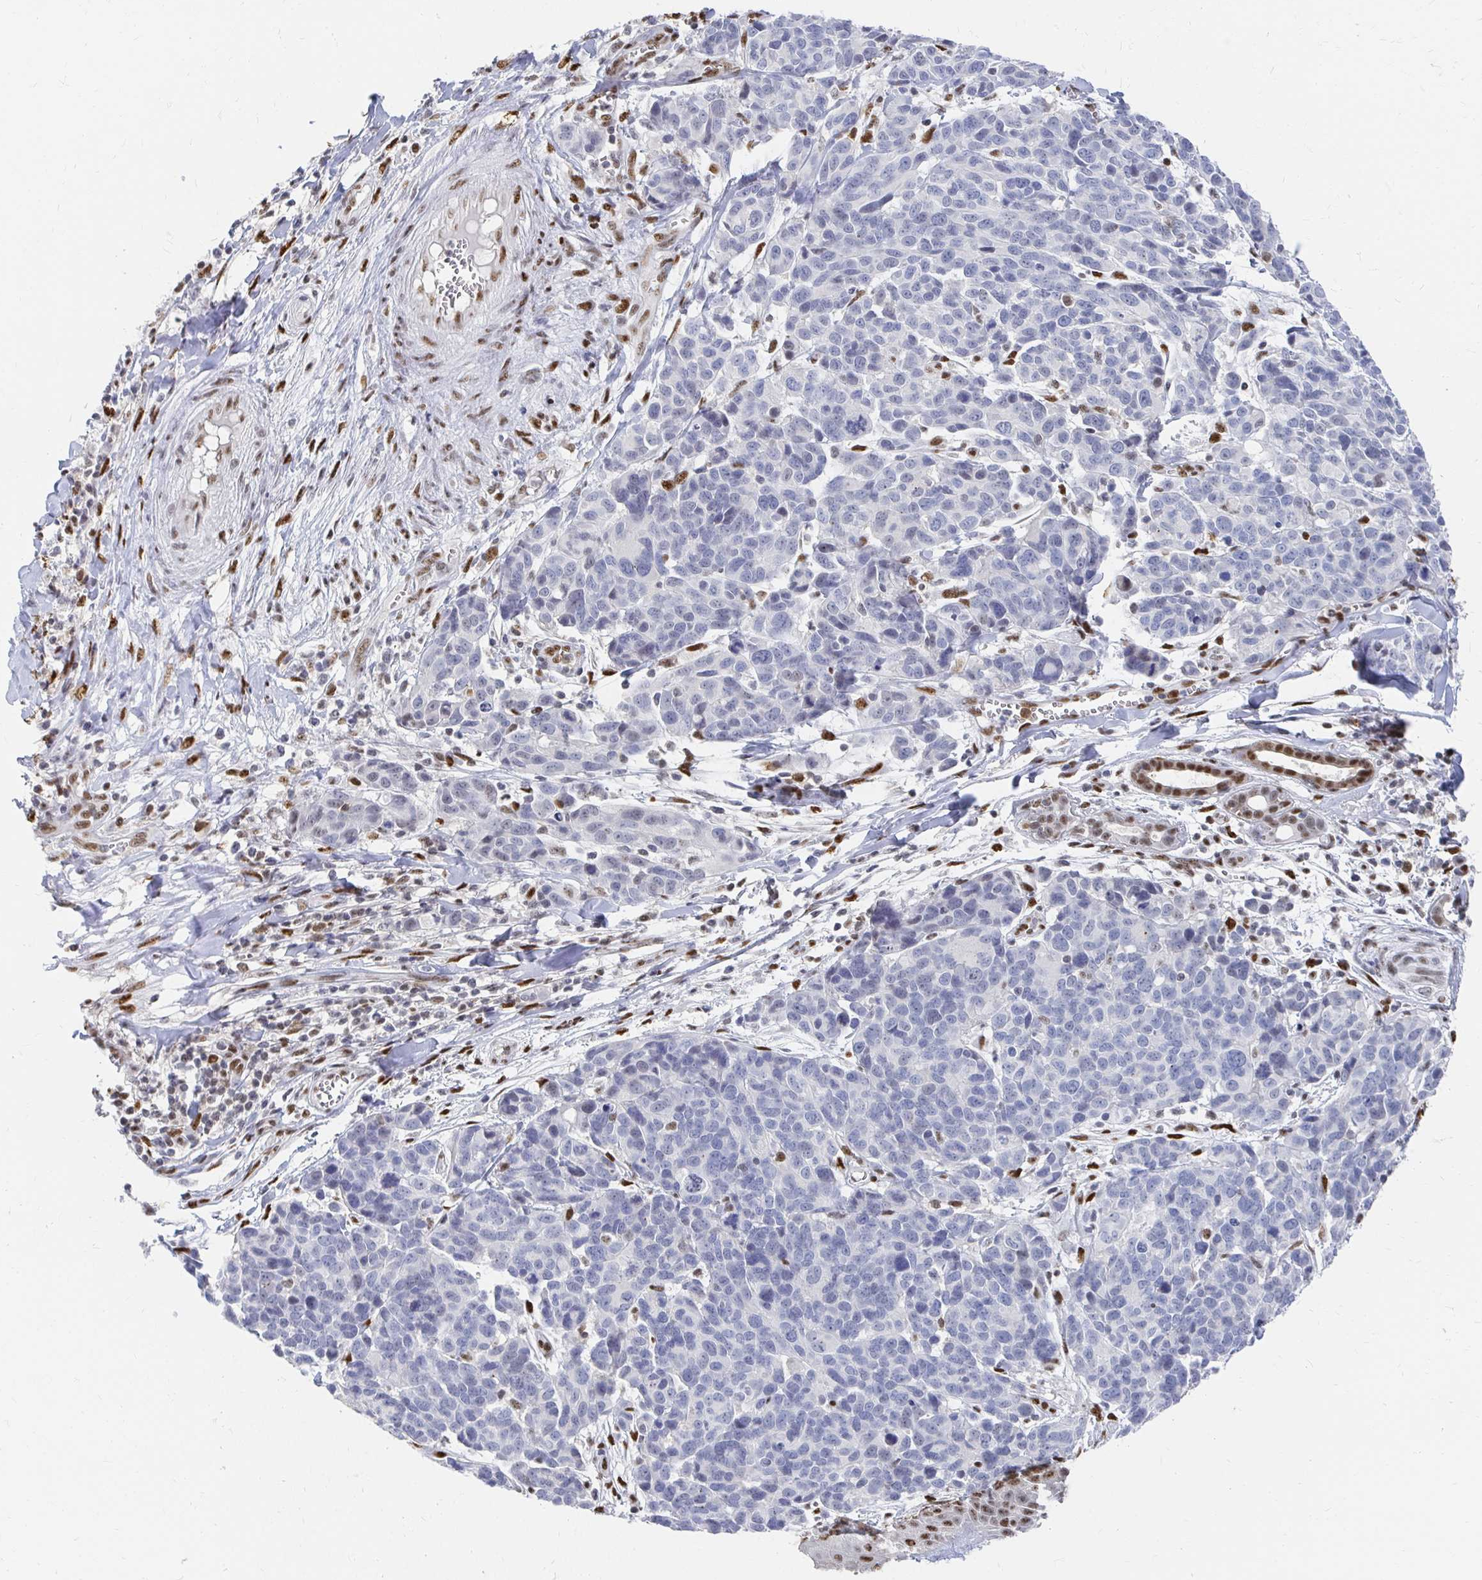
{"staining": {"intensity": "negative", "quantity": "none", "location": "none"}, "tissue": "melanoma", "cell_type": "Tumor cells", "image_type": "cancer", "snomed": [{"axis": "morphology", "description": "Malignant melanoma, NOS"}, {"axis": "topography", "description": "Skin"}], "caption": "Malignant melanoma stained for a protein using immunohistochemistry exhibits no positivity tumor cells.", "gene": "CLIC3", "patient": {"sex": "male", "age": 51}}